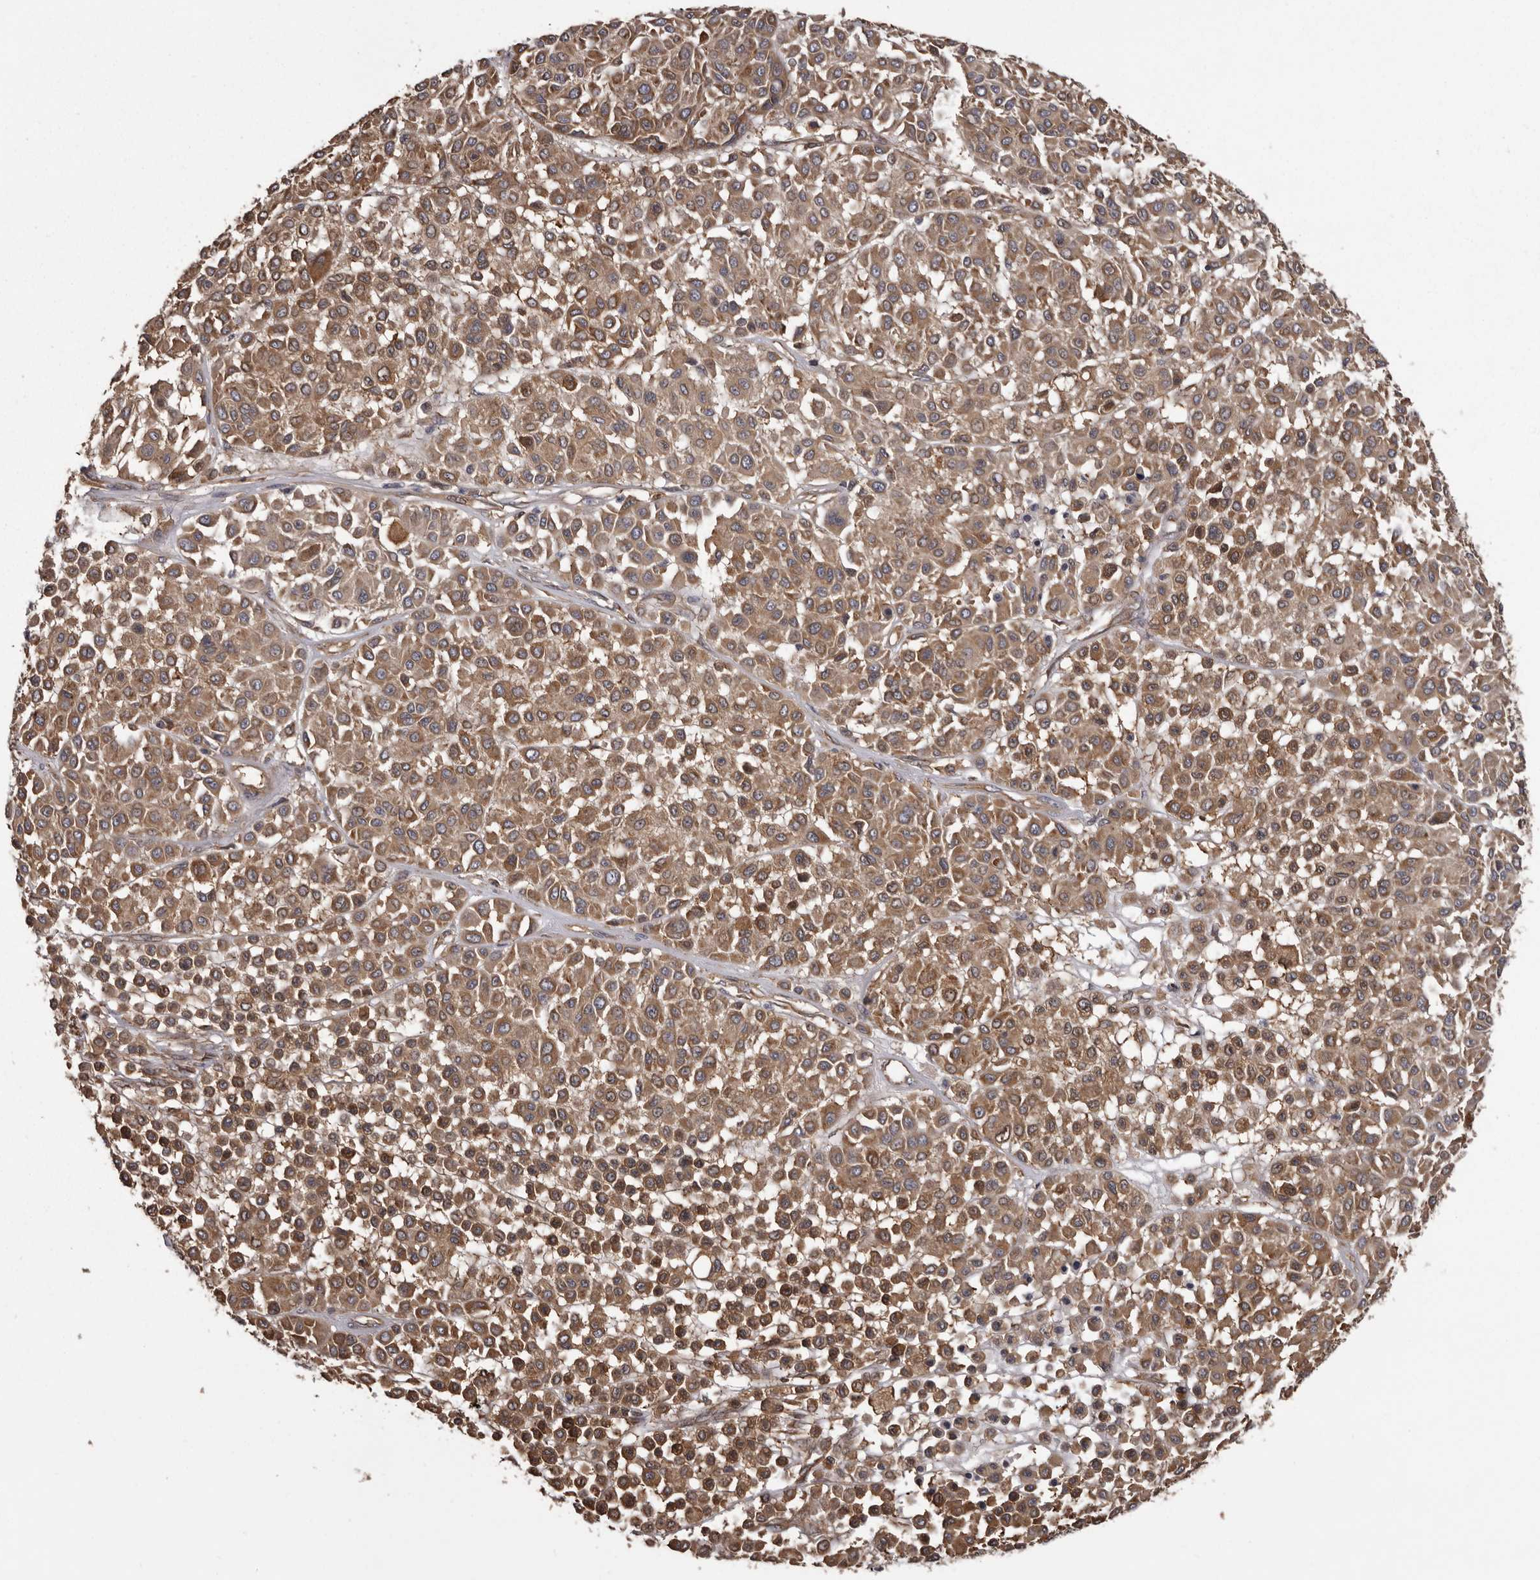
{"staining": {"intensity": "moderate", "quantity": ">75%", "location": "cytoplasmic/membranous"}, "tissue": "melanoma", "cell_type": "Tumor cells", "image_type": "cancer", "snomed": [{"axis": "morphology", "description": "Malignant melanoma, Metastatic site"}, {"axis": "topography", "description": "Soft tissue"}], "caption": "A medium amount of moderate cytoplasmic/membranous positivity is appreciated in about >75% of tumor cells in melanoma tissue. (DAB IHC with brightfield microscopy, high magnification).", "gene": "DARS1", "patient": {"sex": "male", "age": 41}}